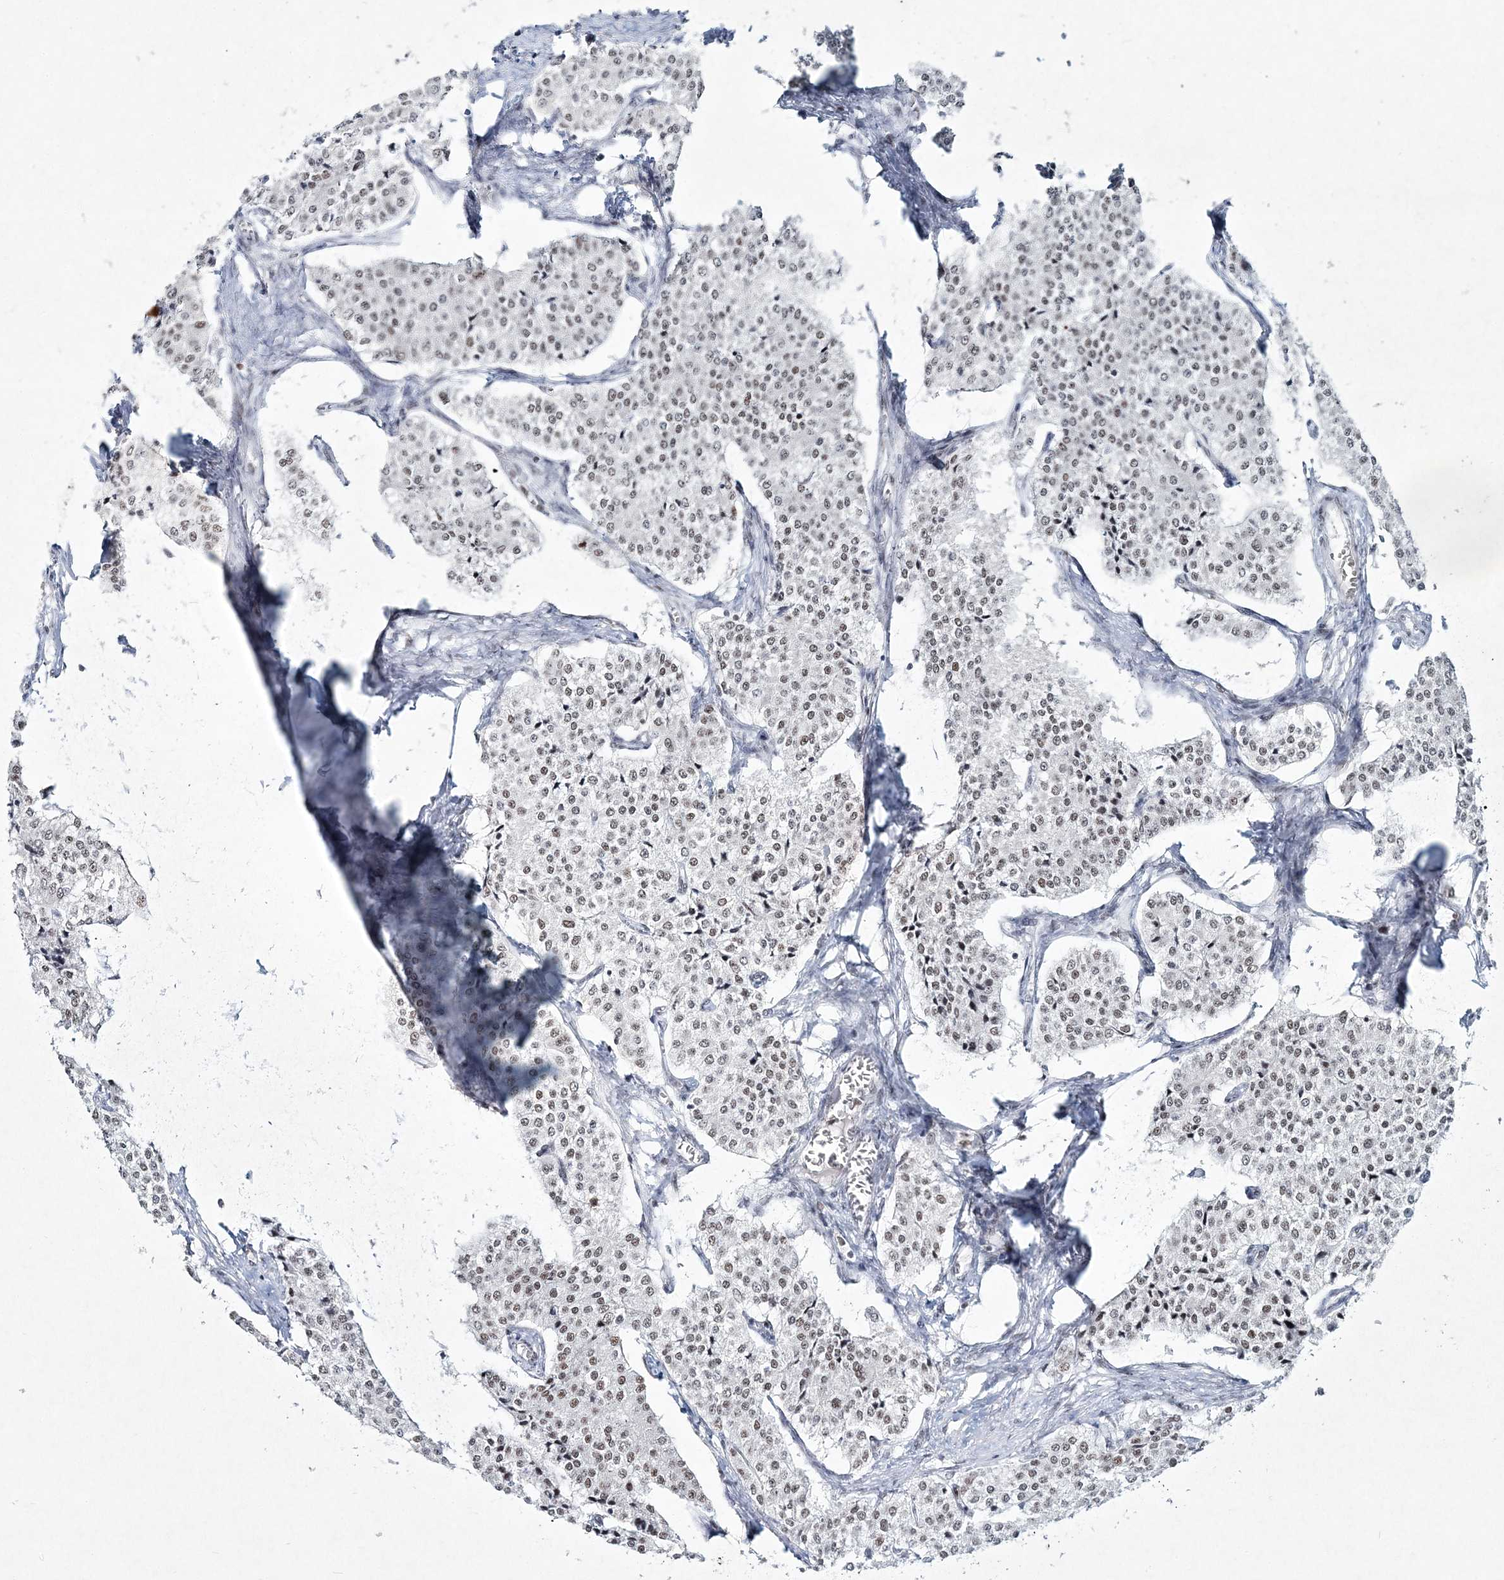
{"staining": {"intensity": "weak", "quantity": ">75%", "location": "nuclear"}, "tissue": "carcinoid", "cell_type": "Tumor cells", "image_type": "cancer", "snomed": [{"axis": "morphology", "description": "Carcinoid, malignant, NOS"}, {"axis": "topography", "description": "Colon"}], "caption": "A brown stain highlights weak nuclear positivity of a protein in carcinoid tumor cells. Nuclei are stained in blue.", "gene": "LRRFIP2", "patient": {"sex": "female", "age": 52}}